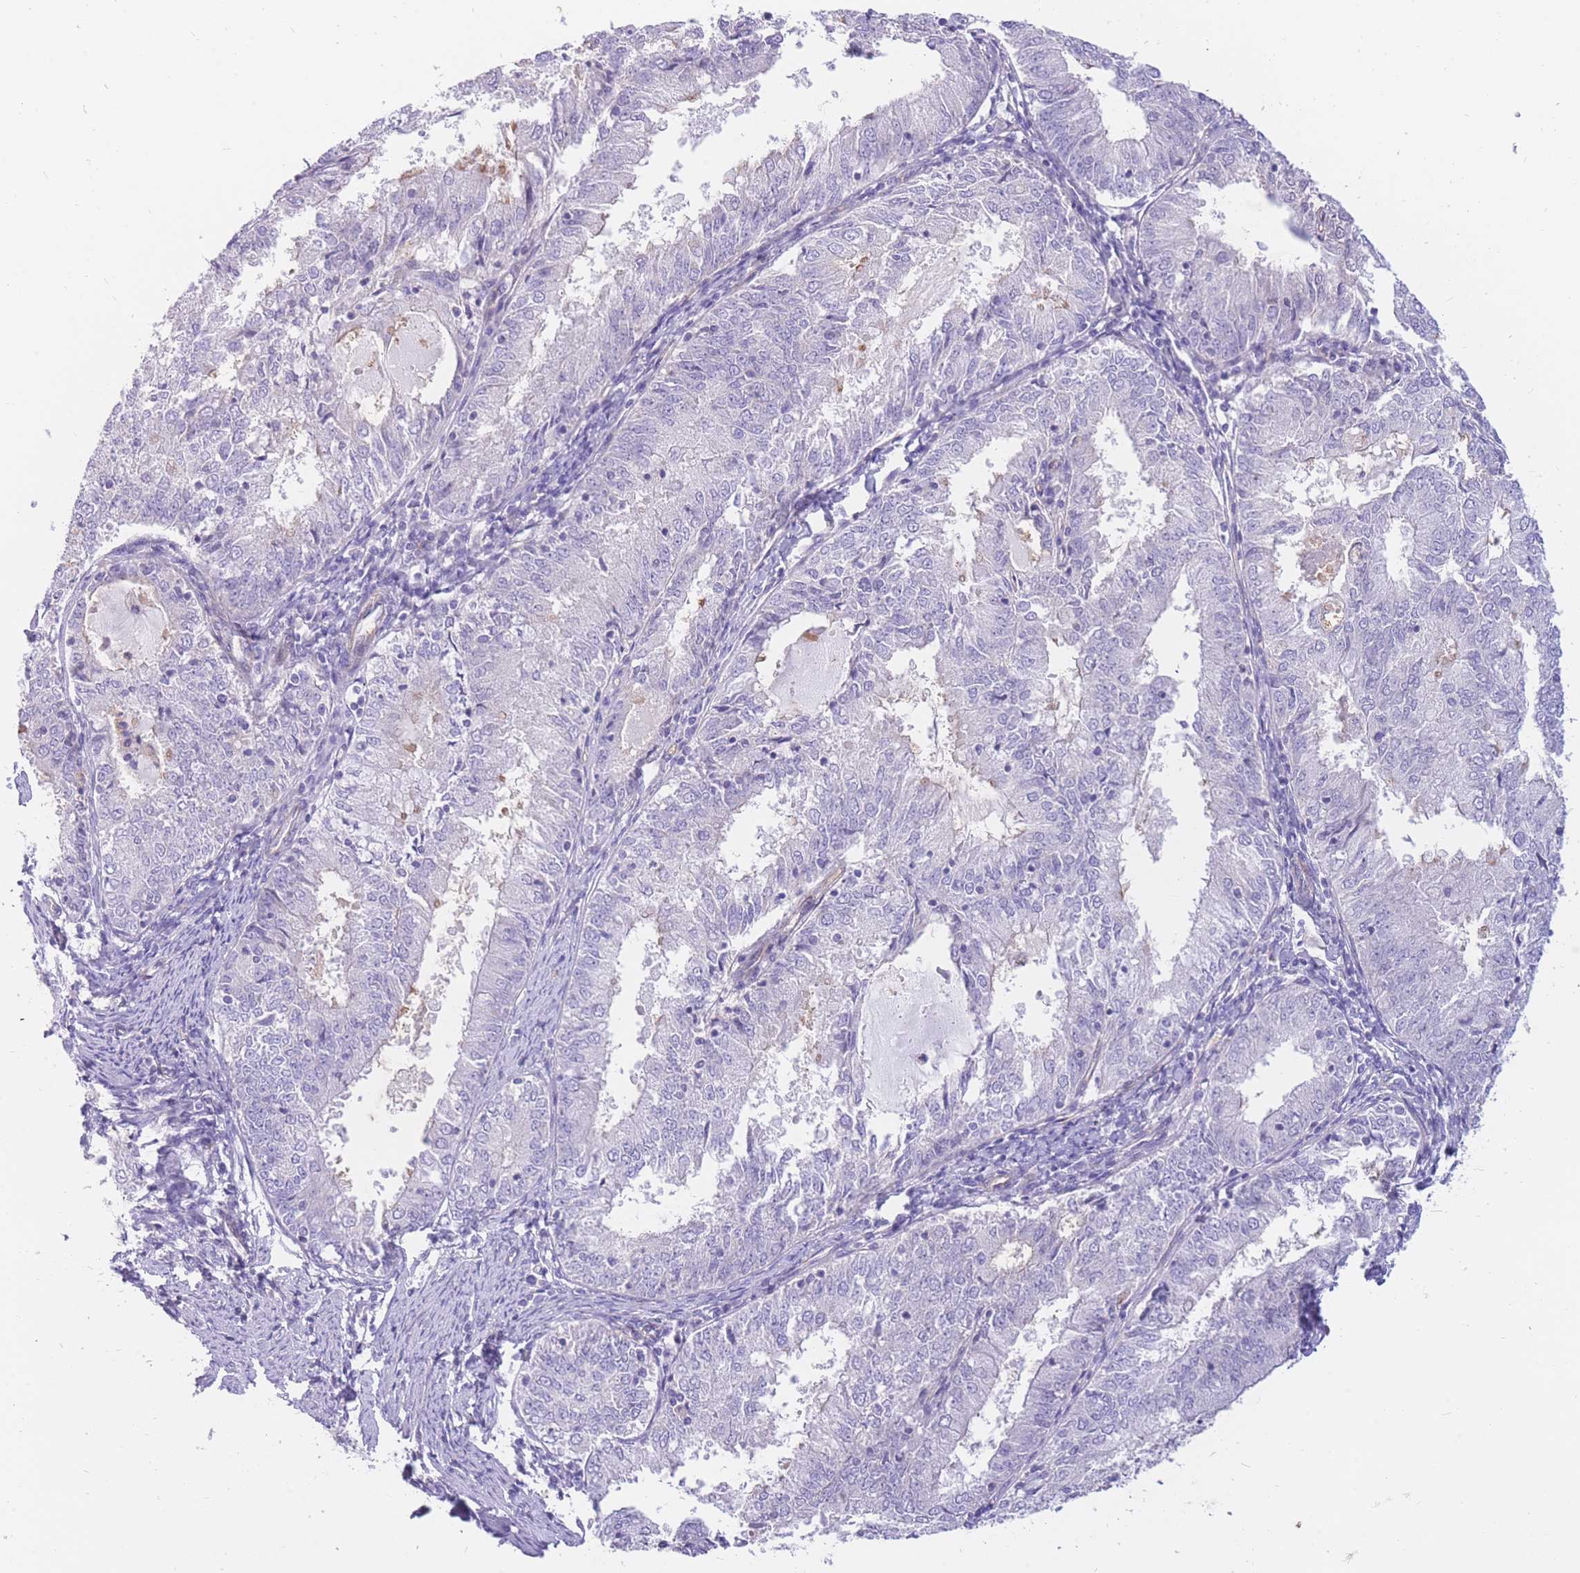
{"staining": {"intensity": "negative", "quantity": "none", "location": "none"}, "tissue": "endometrial cancer", "cell_type": "Tumor cells", "image_type": "cancer", "snomed": [{"axis": "morphology", "description": "Adenocarcinoma, NOS"}, {"axis": "topography", "description": "Endometrium"}], "caption": "Immunohistochemistry (IHC) image of endometrial cancer (adenocarcinoma) stained for a protein (brown), which displays no expression in tumor cells. The staining was performed using DAB to visualize the protein expression in brown, while the nuclei were stained in blue with hematoxylin (Magnification: 20x).", "gene": "SULT1A1", "patient": {"sex": "female", "age": 57}}